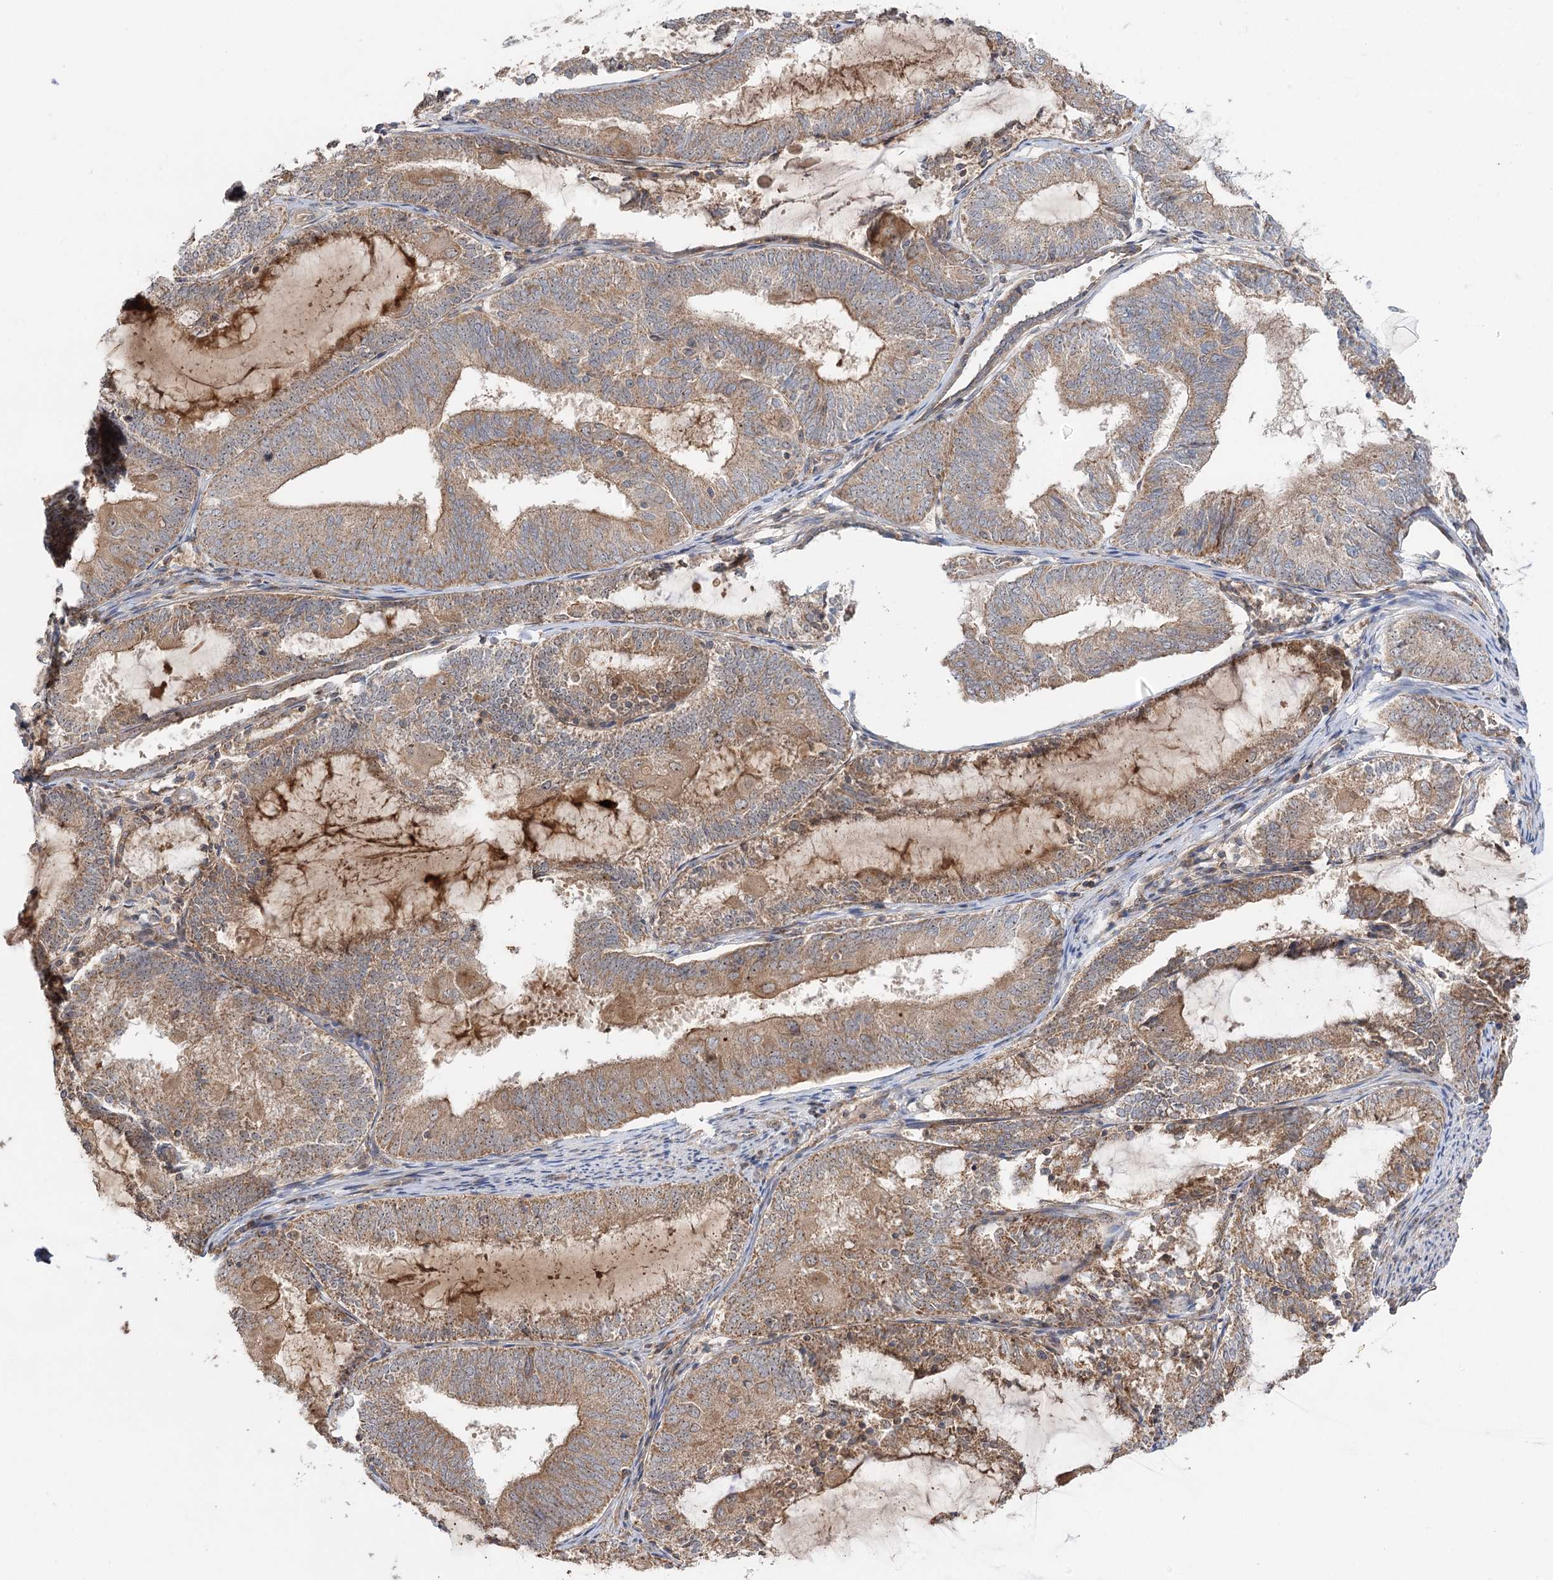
{"staining": {"intensity": "moderate", "quantity": ">75%", "location": "cytoplasmic/membranous,nuclear"}, "tissue": "endometrial cancer", "cell_type": "Tumor cells", "image_type": "cancer", "snomed": [{"axis": "morphology", "description": "Adenocarcinoma, NOS"}, {"axis": "topography", "description": "Endometrium"}], "caption": "Immunohistochemistry (DAB (3,3'-diaminobenzidine)) staining of human endometrial adenocarcinoma shows moderate cytoplasmic/membranous and nuclear protein expression in approximately >75% of tumor cells. (Brightfield microscopy of DAB IHC at high magnification).", "gene": "RAPGEF6", "patient": {"sex": "female", "age": 81}}